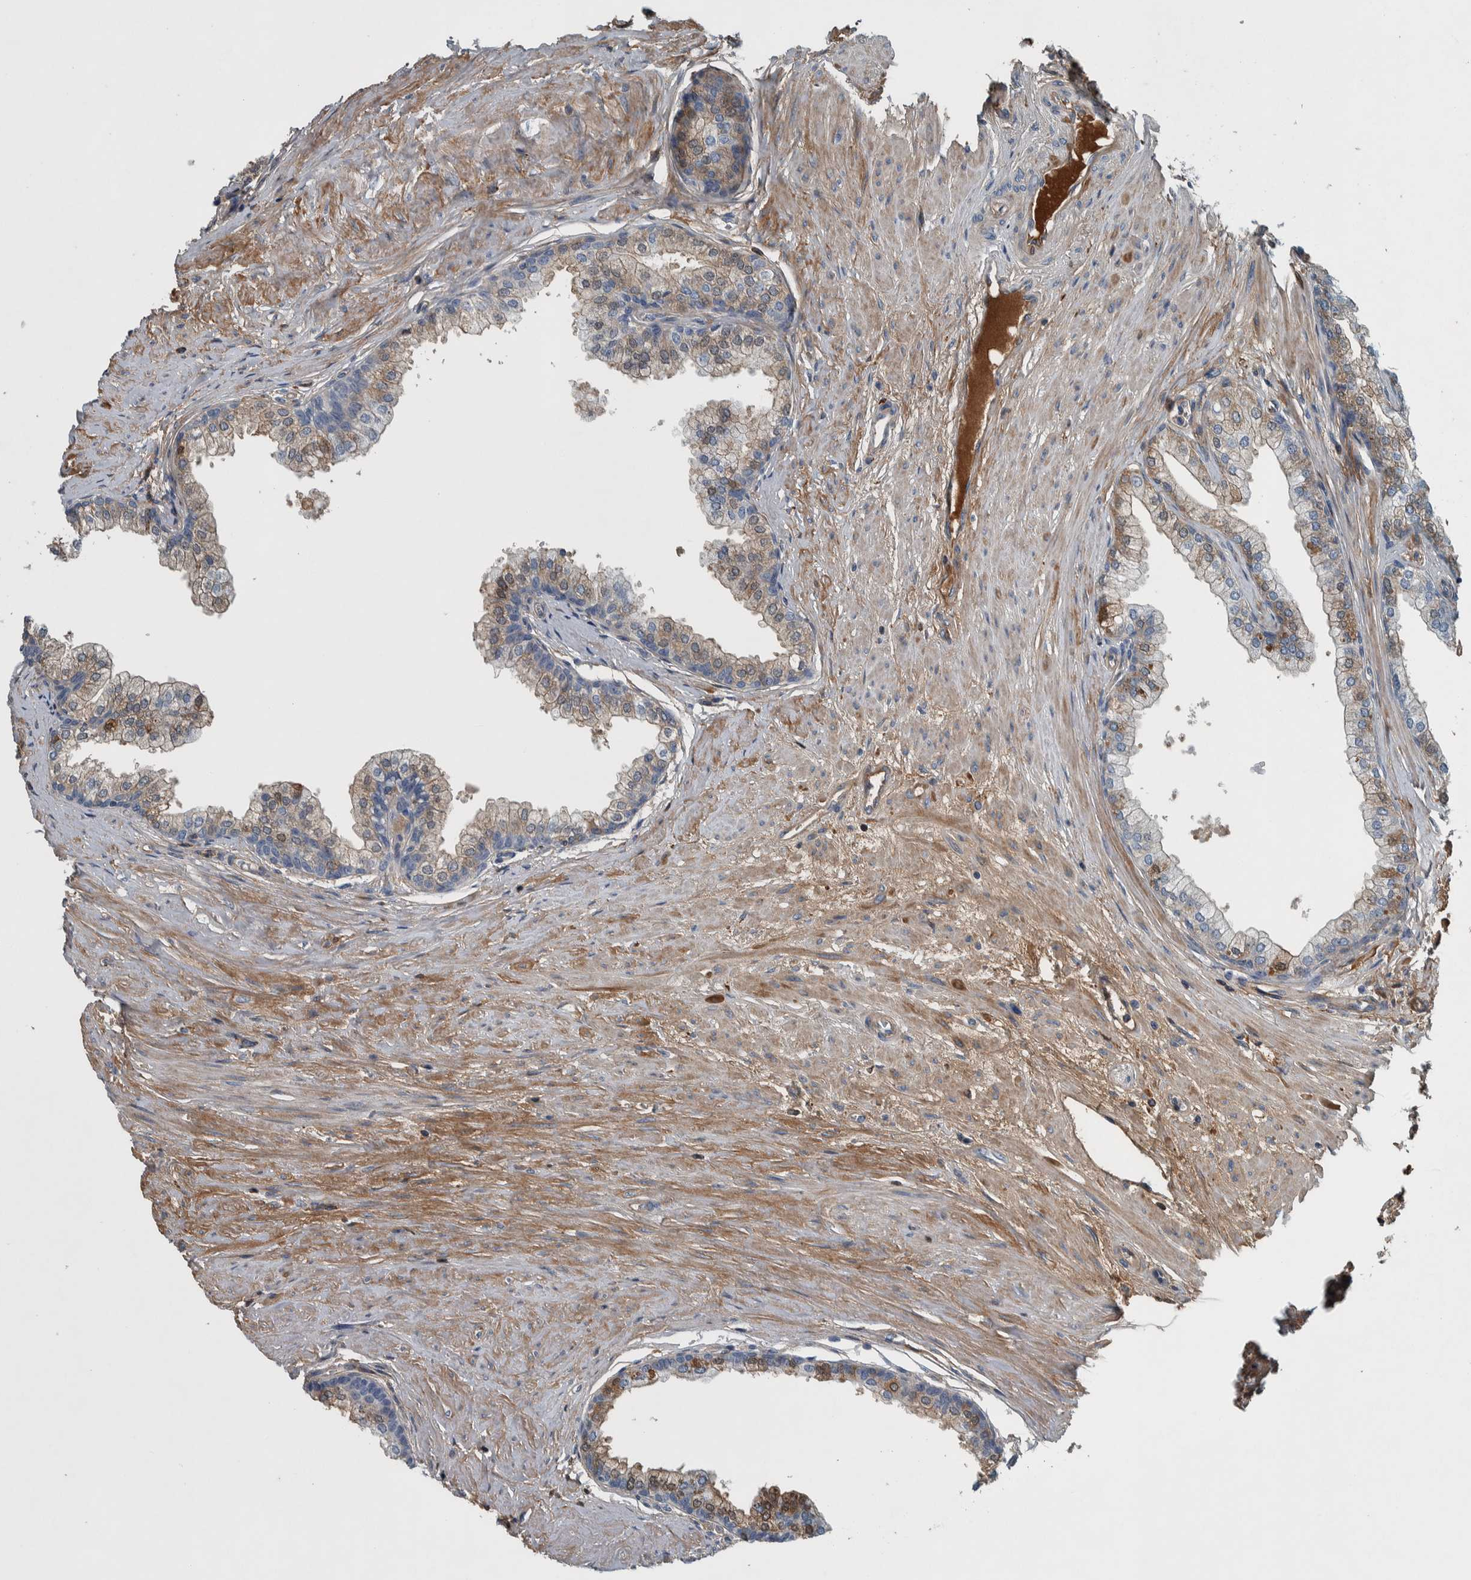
{"staining": {"intensity": "weak", "quantity": "25%-75%", "location": "cytoplasmic/membranous,nuclear"}, "tissue": "prostate", "cell_type": "Glandular cells", "image_type": "normal", "snomed": [{"axis": "morphology", "description": "Normal tissue, NOS"}, {"axis": "morphology", "description": "Urothelial carcinoma, Low grade"}, {"axis": "topography", "description": "Urinary bladder"}, {"axis": "topography", "description": "Prostate"}], "caption": "A micrograph of prostate stained for a protein demonstrates weak cytoplasmic/membranous,nuclear brown staining in glandular cells. Nuclei are stained in blue.", "gene": "SERPINC1", "patient": {"sex": "male", "age": 60}}